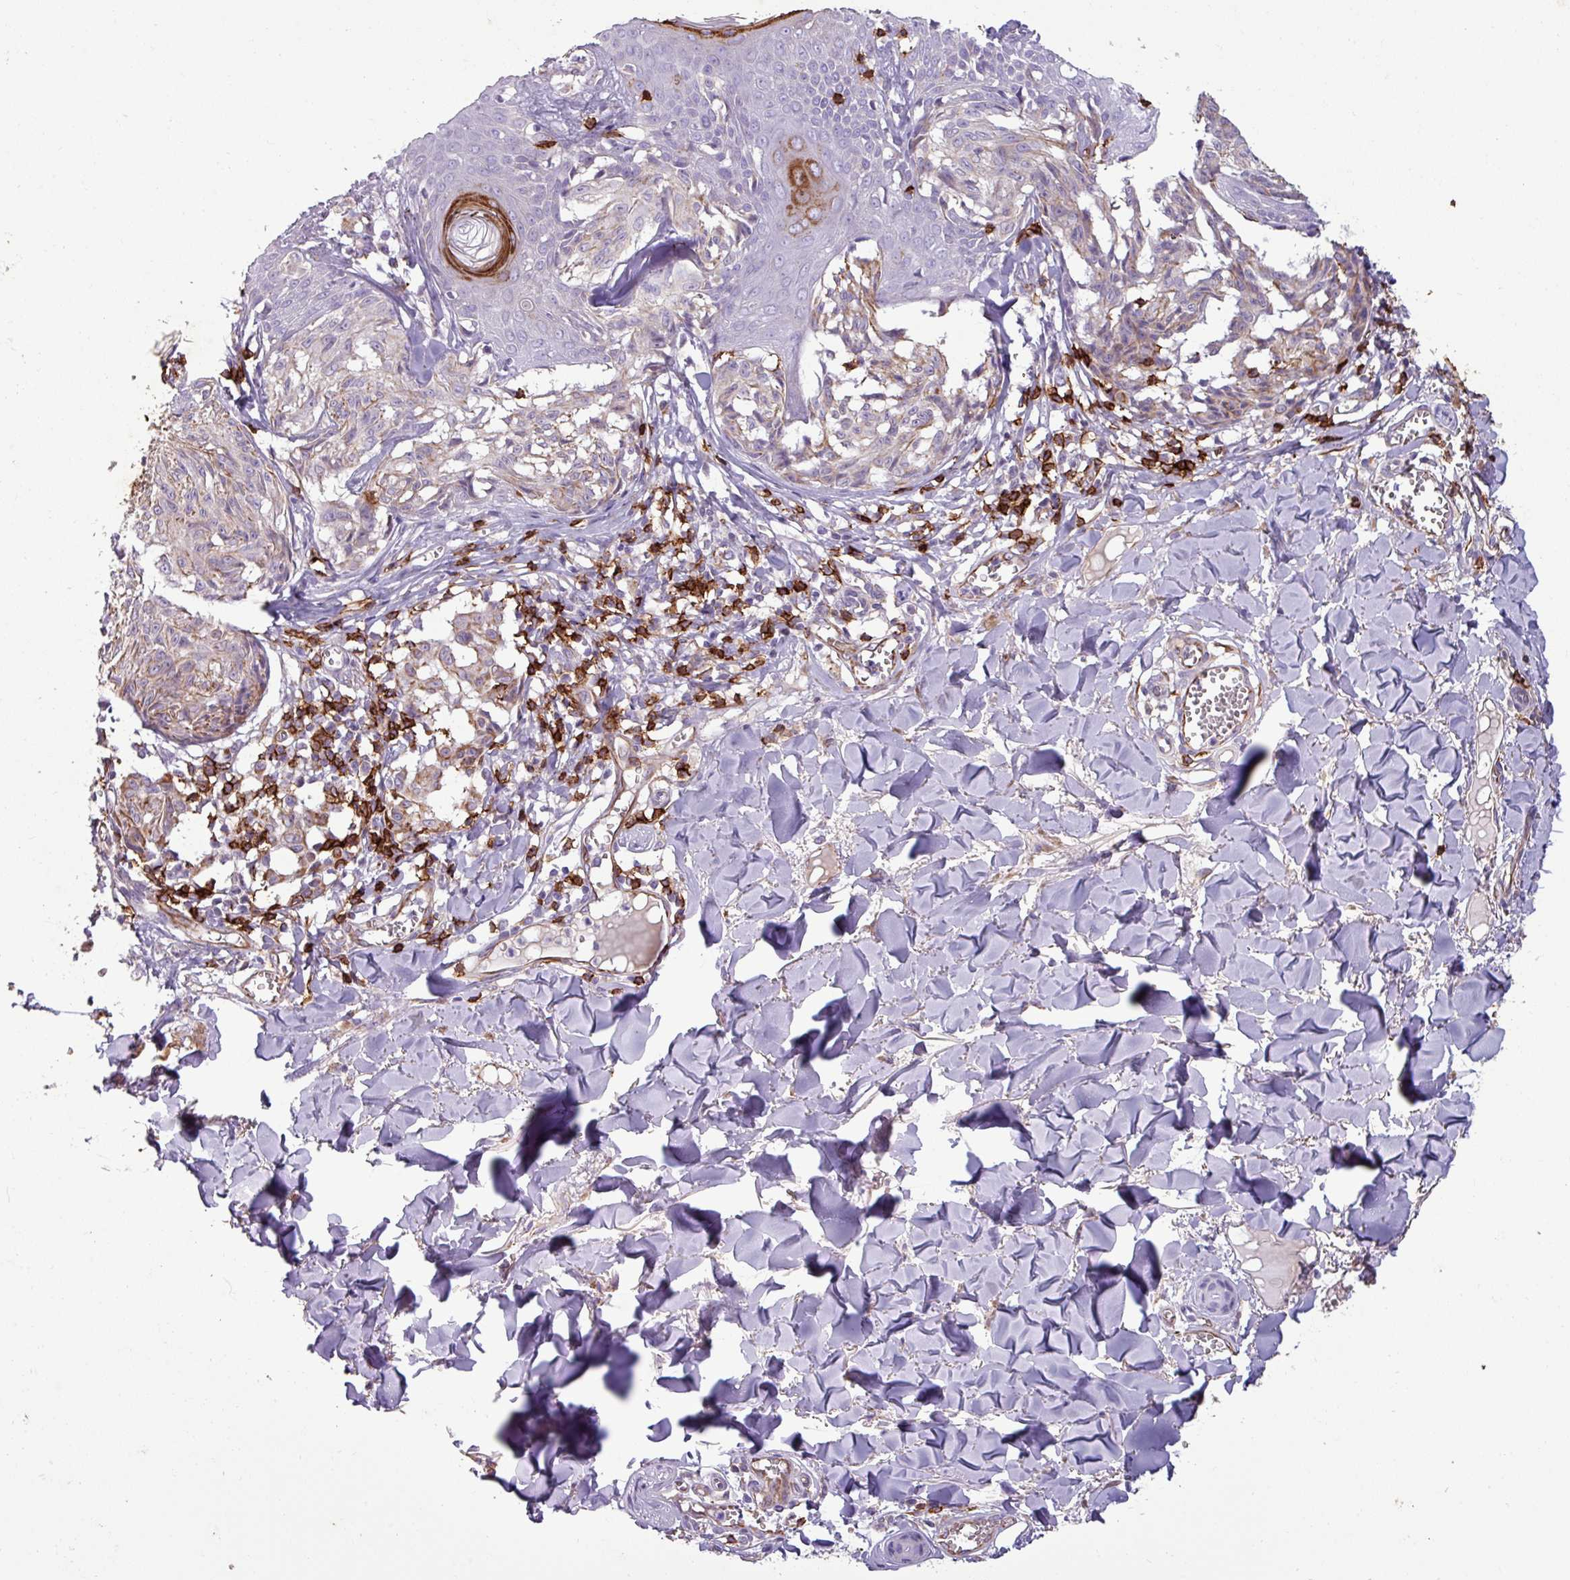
{"staining": {"intensity": "negative", "quantity": "none", "location": "none"}, "tissue": "melanoma", "cell_type": "Tumor cells", "image_type": "cancer", "snomed": [{"axis": "morphology", "description": "Malignant melanoma, NOS"}, {"axis": "topography", "description": "Skin"}], "caption": "High magnification brightfield microscopy of malignant melanoma stained with DAB (brown) and counterstained with hematoxylin (blue): tumor cells show no significant expression.", "gene": "CD8A", "patient": {"sex": "female", "age": 43}}